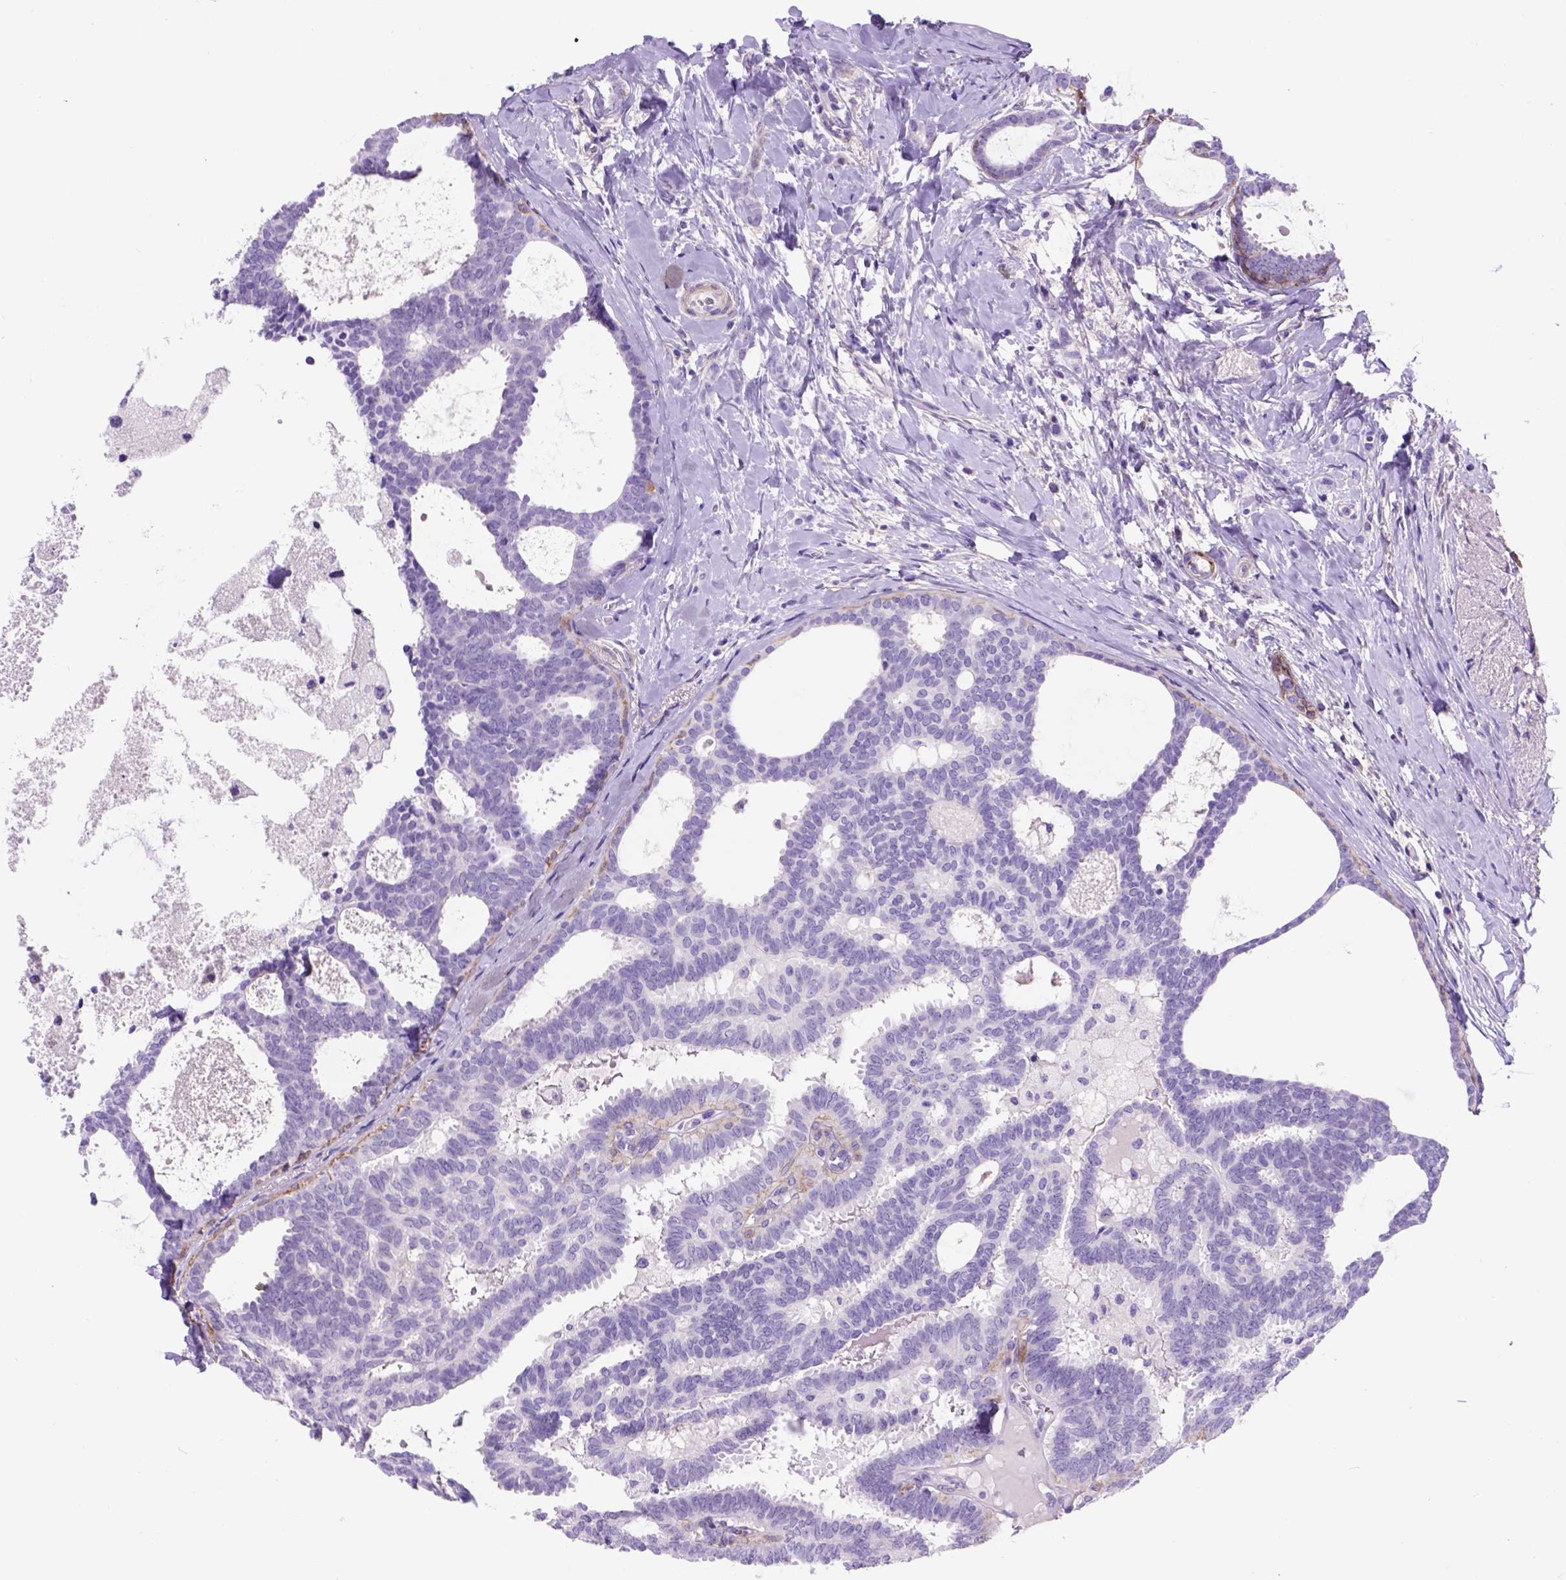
{"staining": {"intensity": "negative", "quantity": "none", "location": "none"}, "tissue": "breast cancer", "cell_type": "Tumor cells", "image_type": "cancer", "snomed": [{"axis": "morphology", "description": "Intraductal carcinoma, in situ"}, {"axis": "morphology", "description": "Duct carcinoma"}, {"axis": "morphology", "description": "Lobular carcinoma, in situ"}, {"axis": "topography", "description": "Breast"}], "caption": "Tumor cells show no significant protein expression in breast intraductal carcinoma,  in situ.", "gene": "EGFR", "patient": {"sex": "female", "age": 44}}